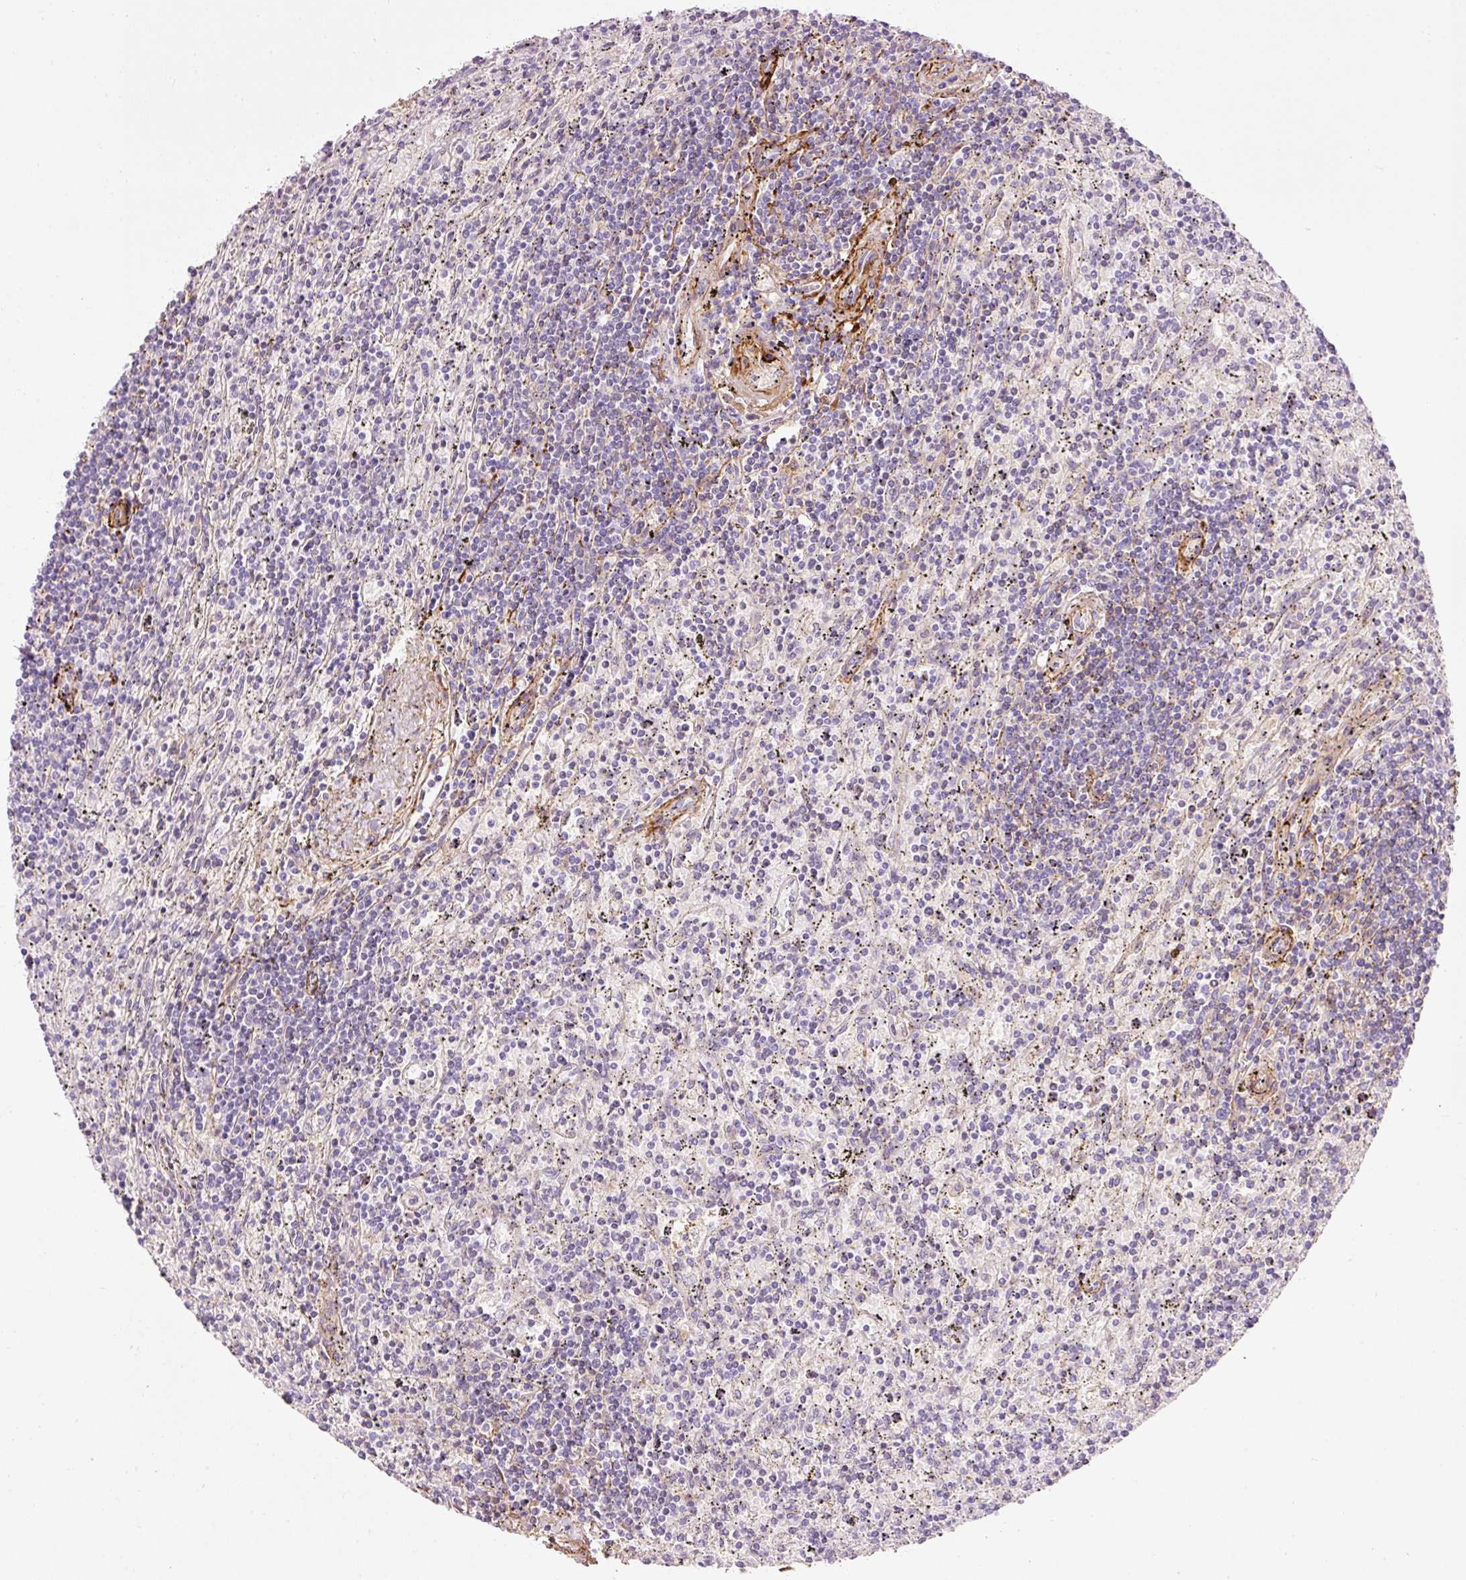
{"staining": {"intensity": "negative", "quantity": "none", "location": "none"}, "tissue": "lymphoma", "cell_type": "Tumor cells", "image_type": "cancer", "snomed": [{"axis": "morphology", "description": "Malignant lymphoma, non-Hodgkin's type, Low grade"}, {"axis": "topography", "description": "Spleen"}], "caption": "The histopathology image shows no significant expression in tumor cells of malignant lymphoma, non-Hodgkin's type (low-grade).", "gene": "MFAP4", "patient": {"sex": "male", "age": 76}}